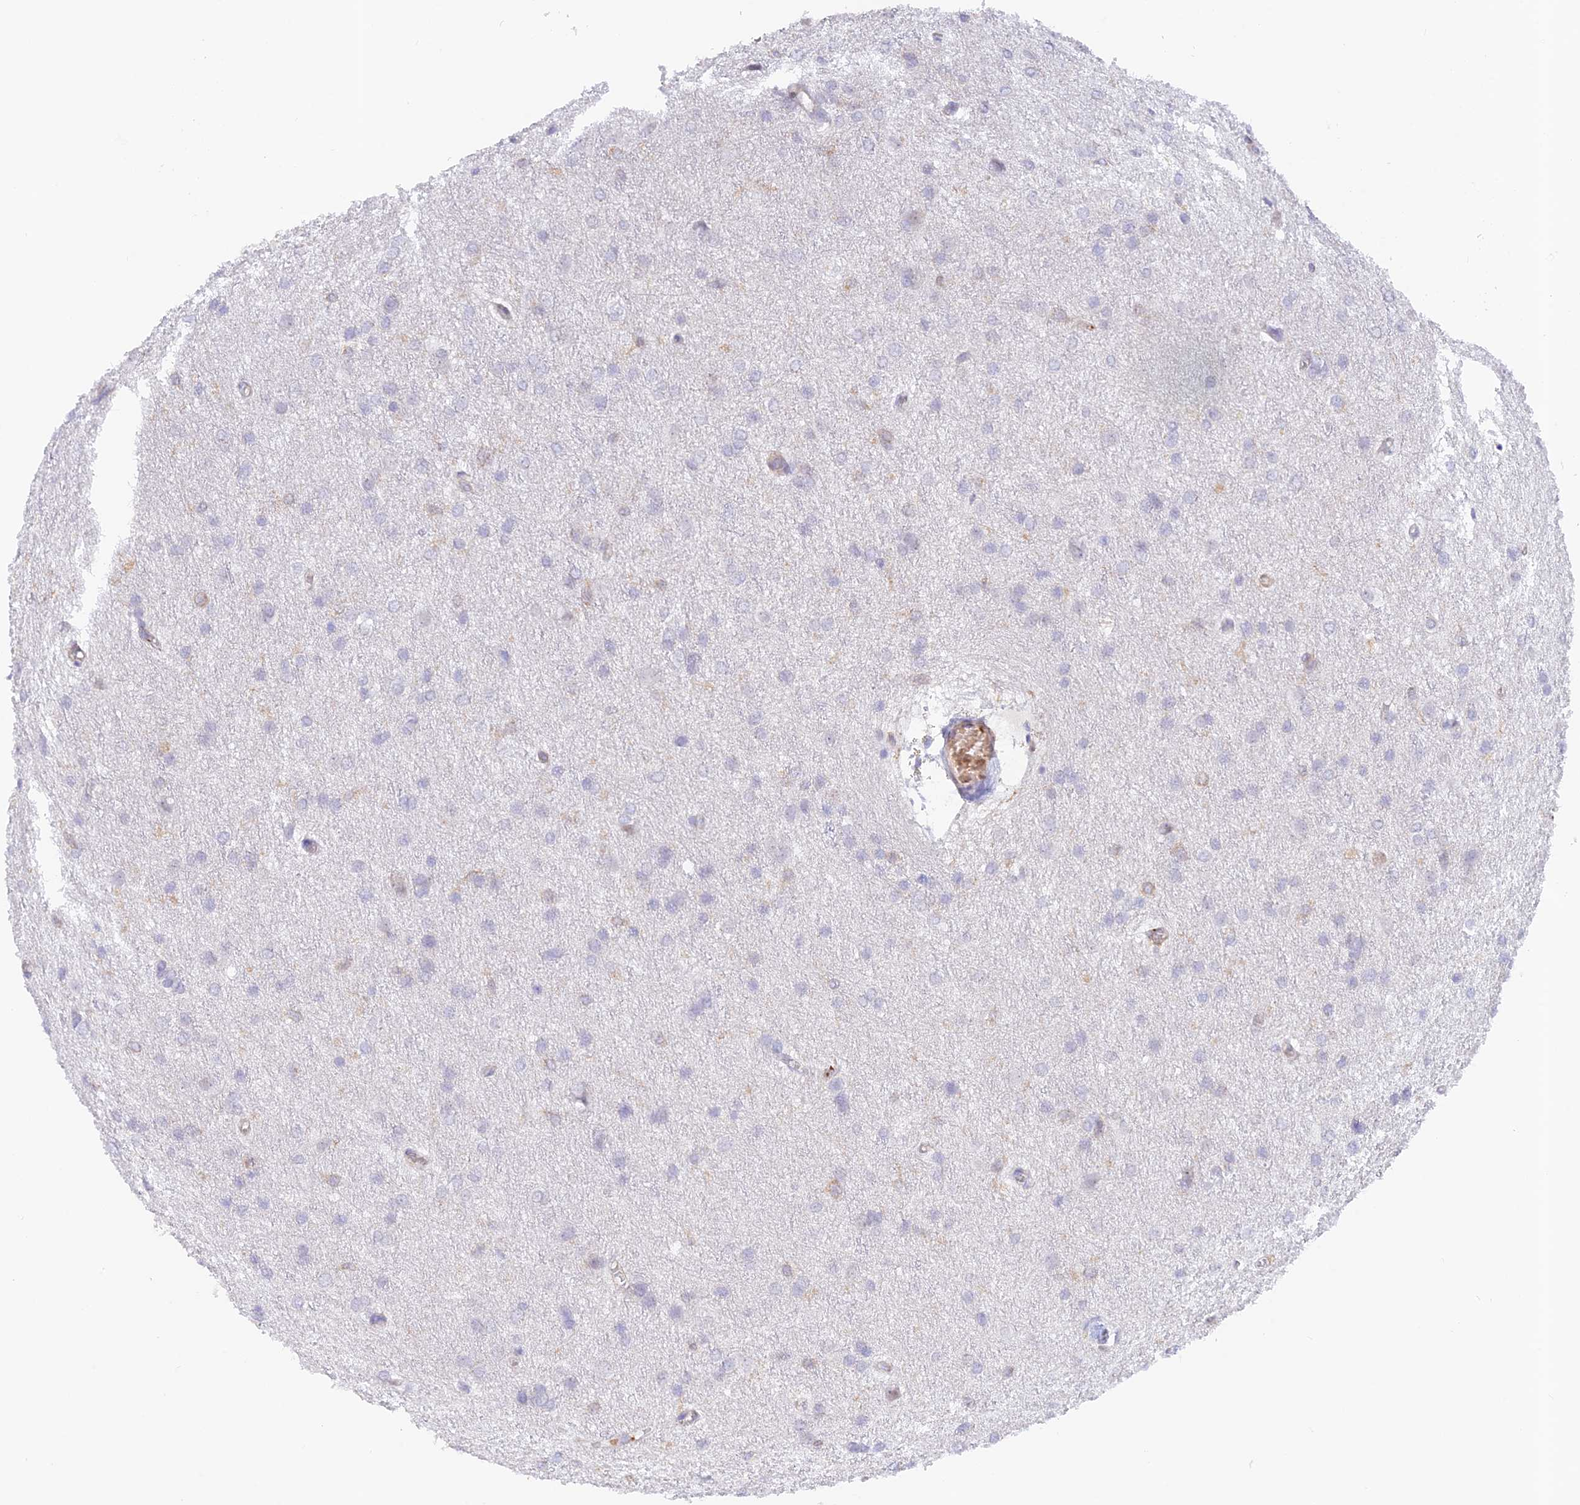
{"staining": {"intensity": "negative", "quantity": "none", "location": "none"}, "tissue": "glioma", "cell_type": "Tumor cells", "image_type": "cancer", "snomed": [{"axis": "morphology", "description": "Glioma, malignant, High grade"}, {"axis": "topography", "description": "Brain"}], "caption": "Immunohistochemistry (IHC) of malignant high-grade glioma shows no positivity in tumor cells.", "gene": "DENND1C", "patient": {"sex": "female", "age": 50}}